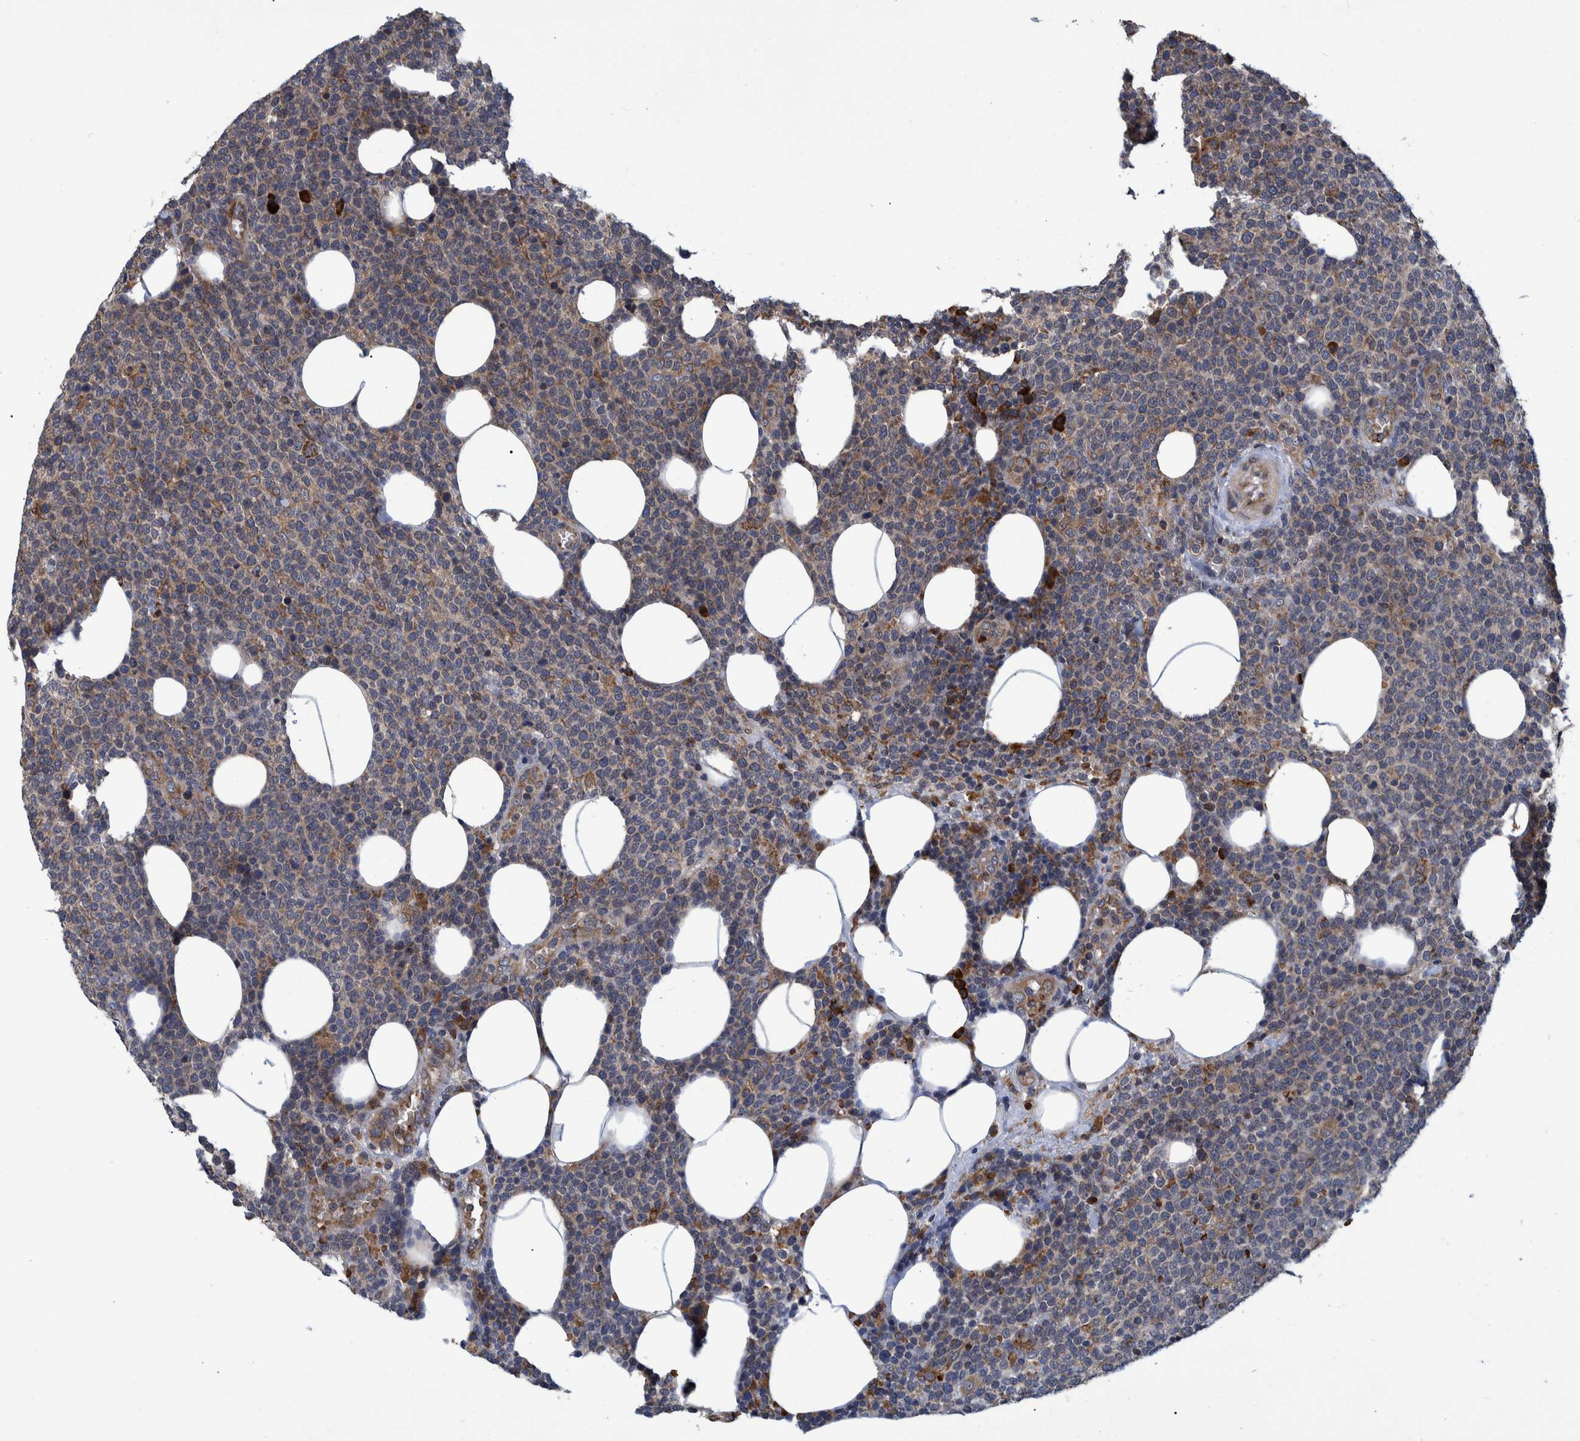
{"staining": {"intensity": "weak", "quantity": "25%-75%", "location": "cytoplasmic/membranous"}, "tissue": "lymphoma", "cell_type": "Tumor cells", "image_type": "cancer", "snomed": [{"axis": "morphology", "description": "Malignant lymphoma, non-Hodgkin's type, High grade"}, {"axis": "topography", "description": "Lymph node"}], "caption": "There is low levels of weak cytoplasmic/membranous staining in tumor cells of lymphoma, as demonstrated by immunohistochemical staining (brown color).", "gene": "SPAG5", "patient": {"sex": "male", "age": 61}}